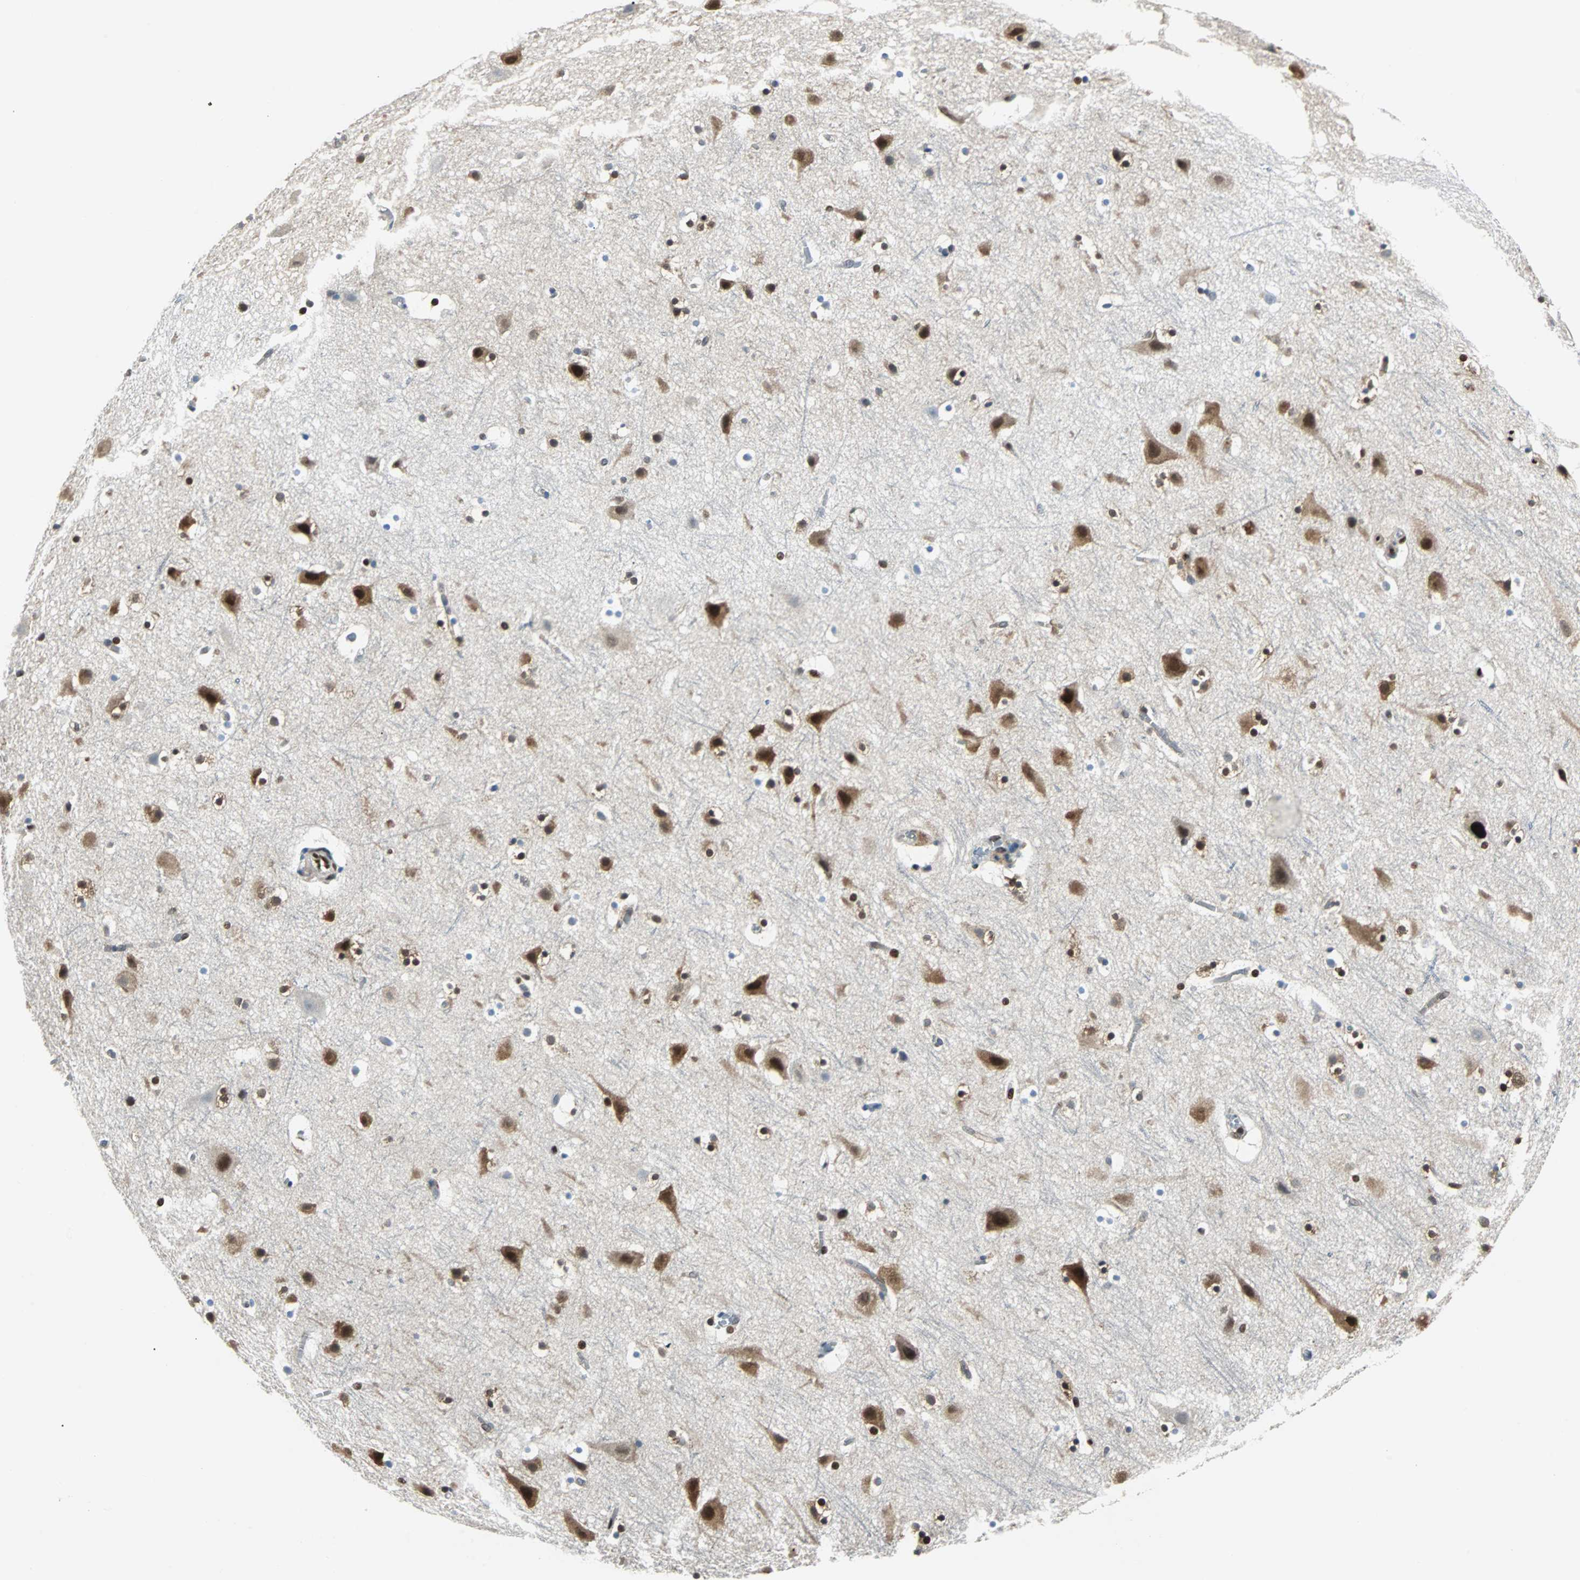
{"staining": {"intensity": "moderate", "quantity": ">75%", "location": "nuclear"}, "tissue": "cerebral cortex", "cell_type": "Endothelial cells", "image_type": "normal", "snomed": [{"axis": "morphology", "description": "Normal tissue, NOS"}, {"axis": "topography", "description": "Cerebral cortex"}], "caption": "Immunohistochemistry histopathology image of unremarkable cerebral cortex: human cerebral cortex stained using immunohistochemistry (IHC) exhibits medium levels of moderate protein expression localized specifically in the nuclear of endothelial cells, appearing as a nuclear brown color.", "gene": "XRCC4", "patient": {"sex": "male", "age": 45}}